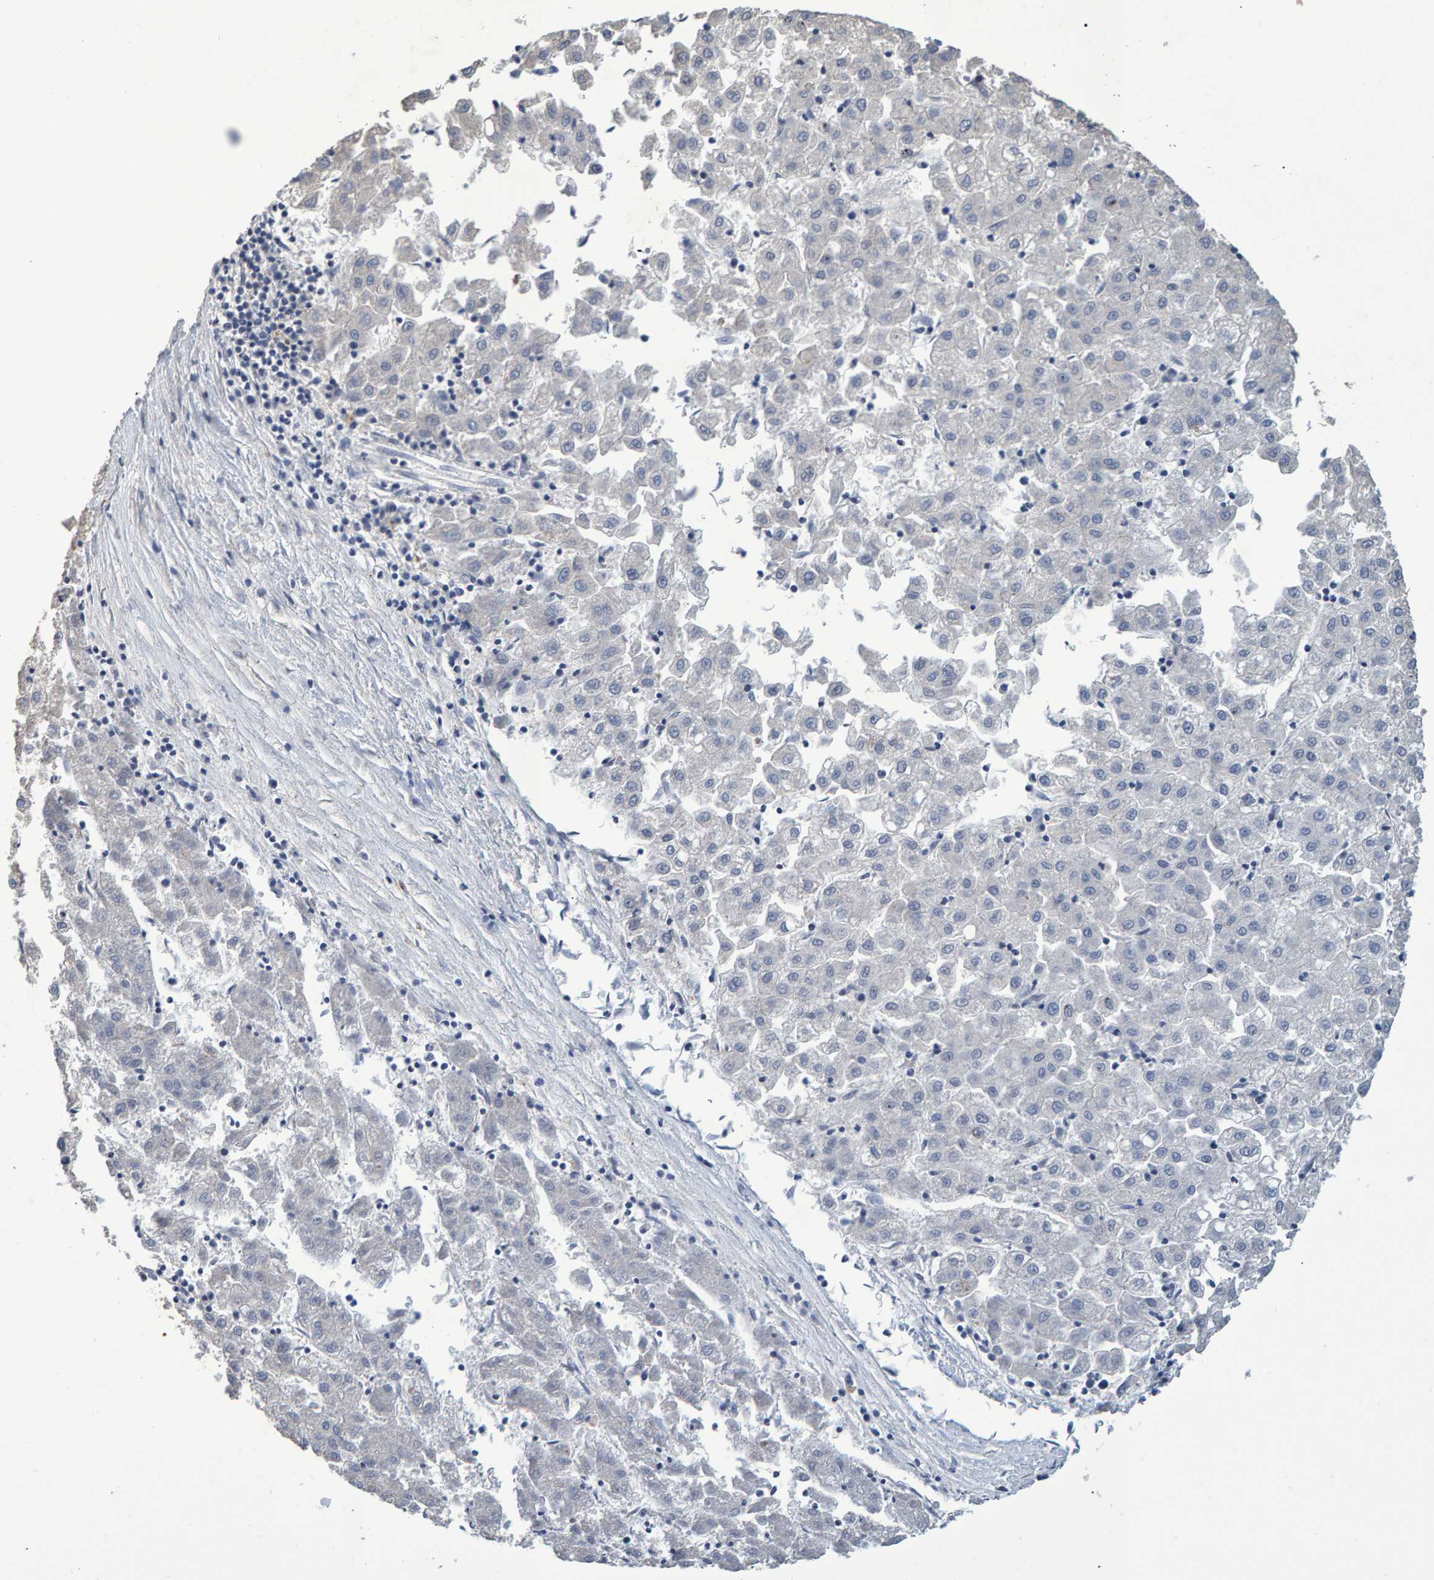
{"staining": {"intensity": "negative", "quantity": "none", "location": "none"}, "tissue": "liver cancer", "cell_type": "Tumor cells", "image_type": "cancer", "snomed": [{"axis": "morphology", "description": "Carcinoma, Hepatocellular, NOS"}, {"axis": "topography", "description": "Liver"}], "caption": "Immunohistochemistry (IHC) of liver hepatocellular carcinoma demonstrates no expression in tumor cells.", "gene": "QKI", "patient": {"sex": "male", "age": 72}}